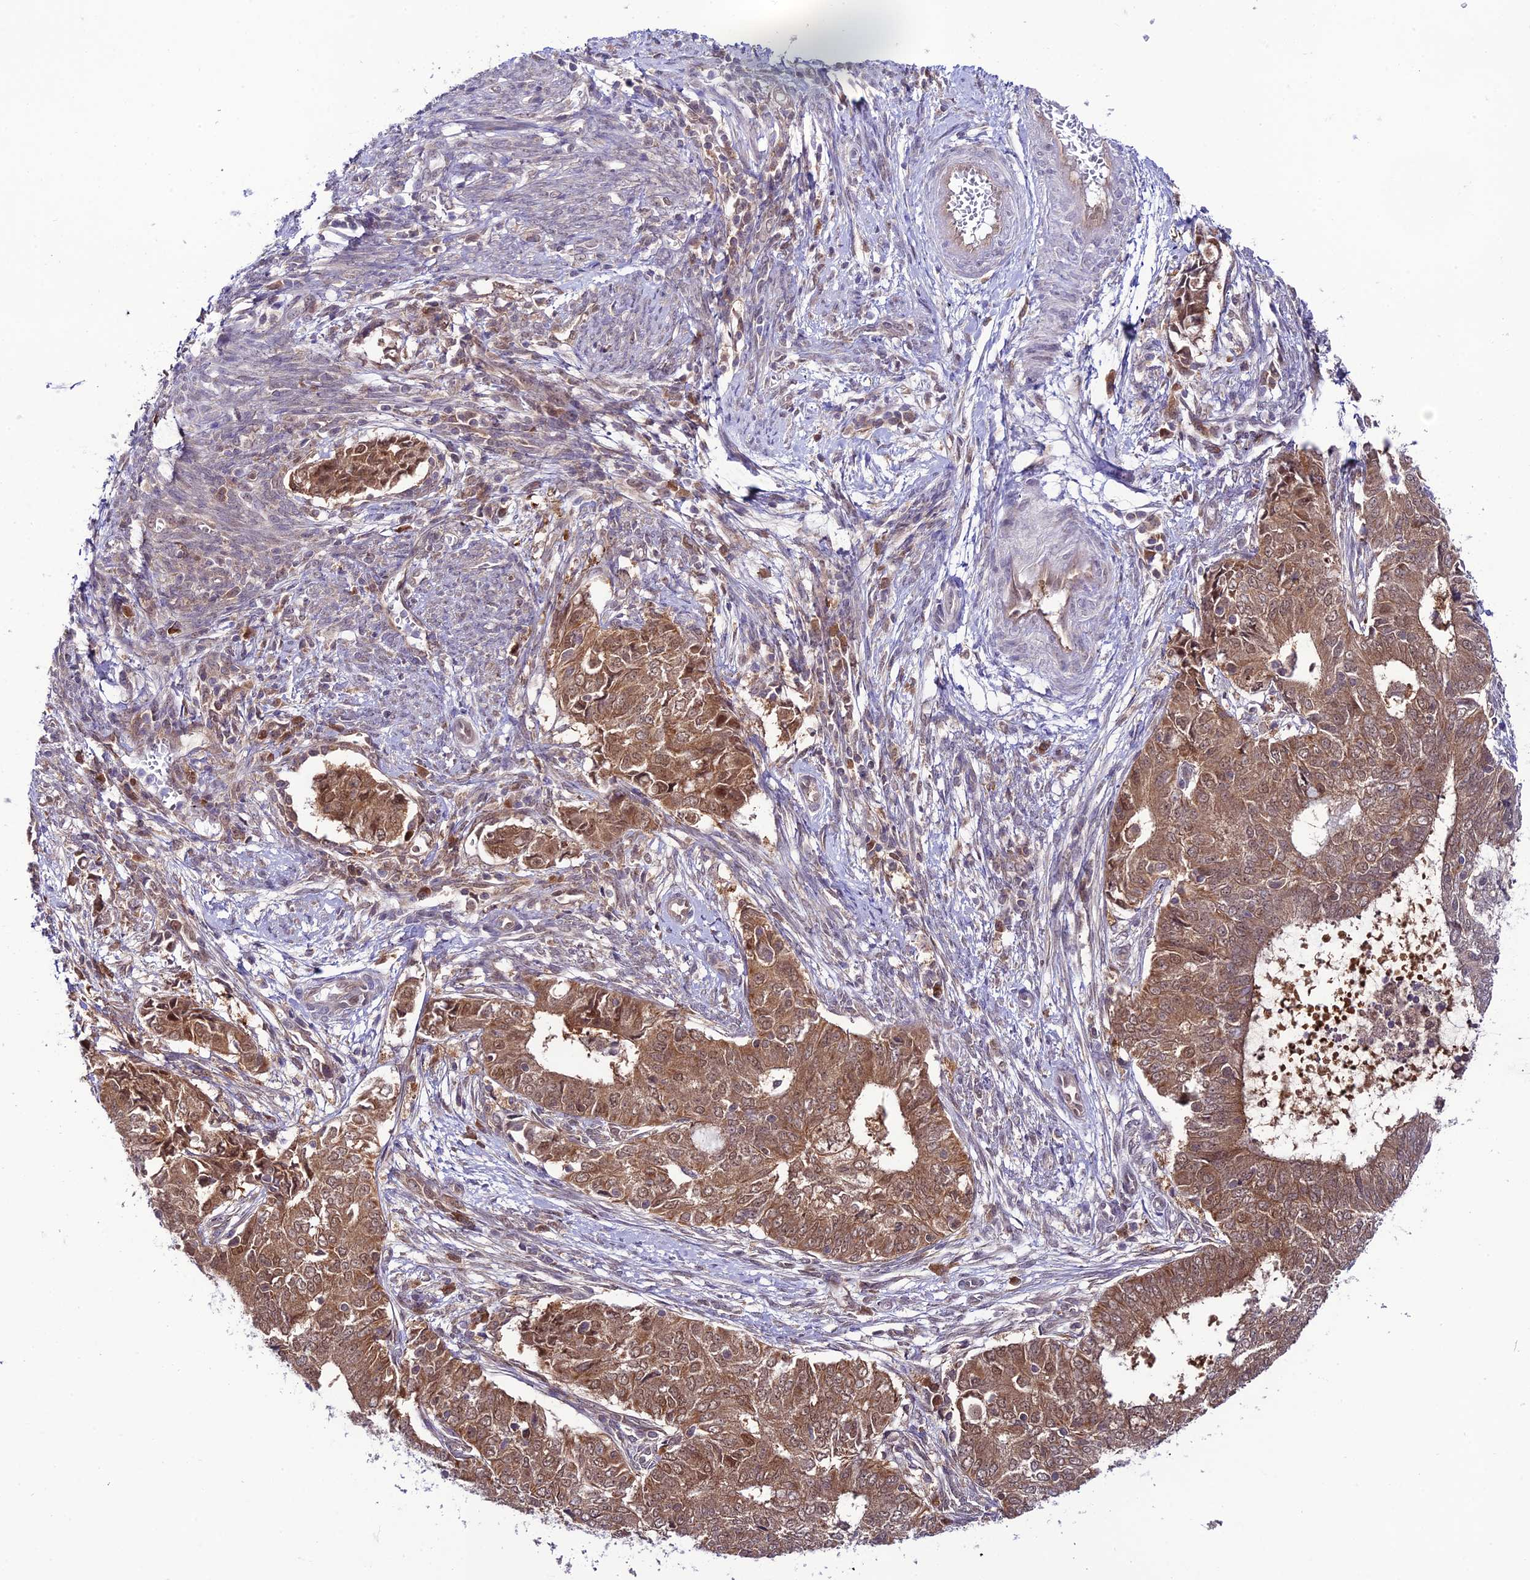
{"staining": {"intensity": "moderate", "quantity": ">75%", "location": "cytoplasmic/membranous,nuclear"}, "tissue": "endometrial cancer", "cell_type": "Tumor cells", "image_type": "cancer", "snomed": [{"axis": "morphology", "description": "Adenocarcinoma, NOS"}, {"axis": "topography", "description": "Endometrium"}], "caption": "Endometrial cancer stained with IHC shows moderate cytoplasmic/membranous and nuclear expression in about >75% of tumor cells.", "gene": "TRIM40", "patient": {"sex": "female", "age": 62}}